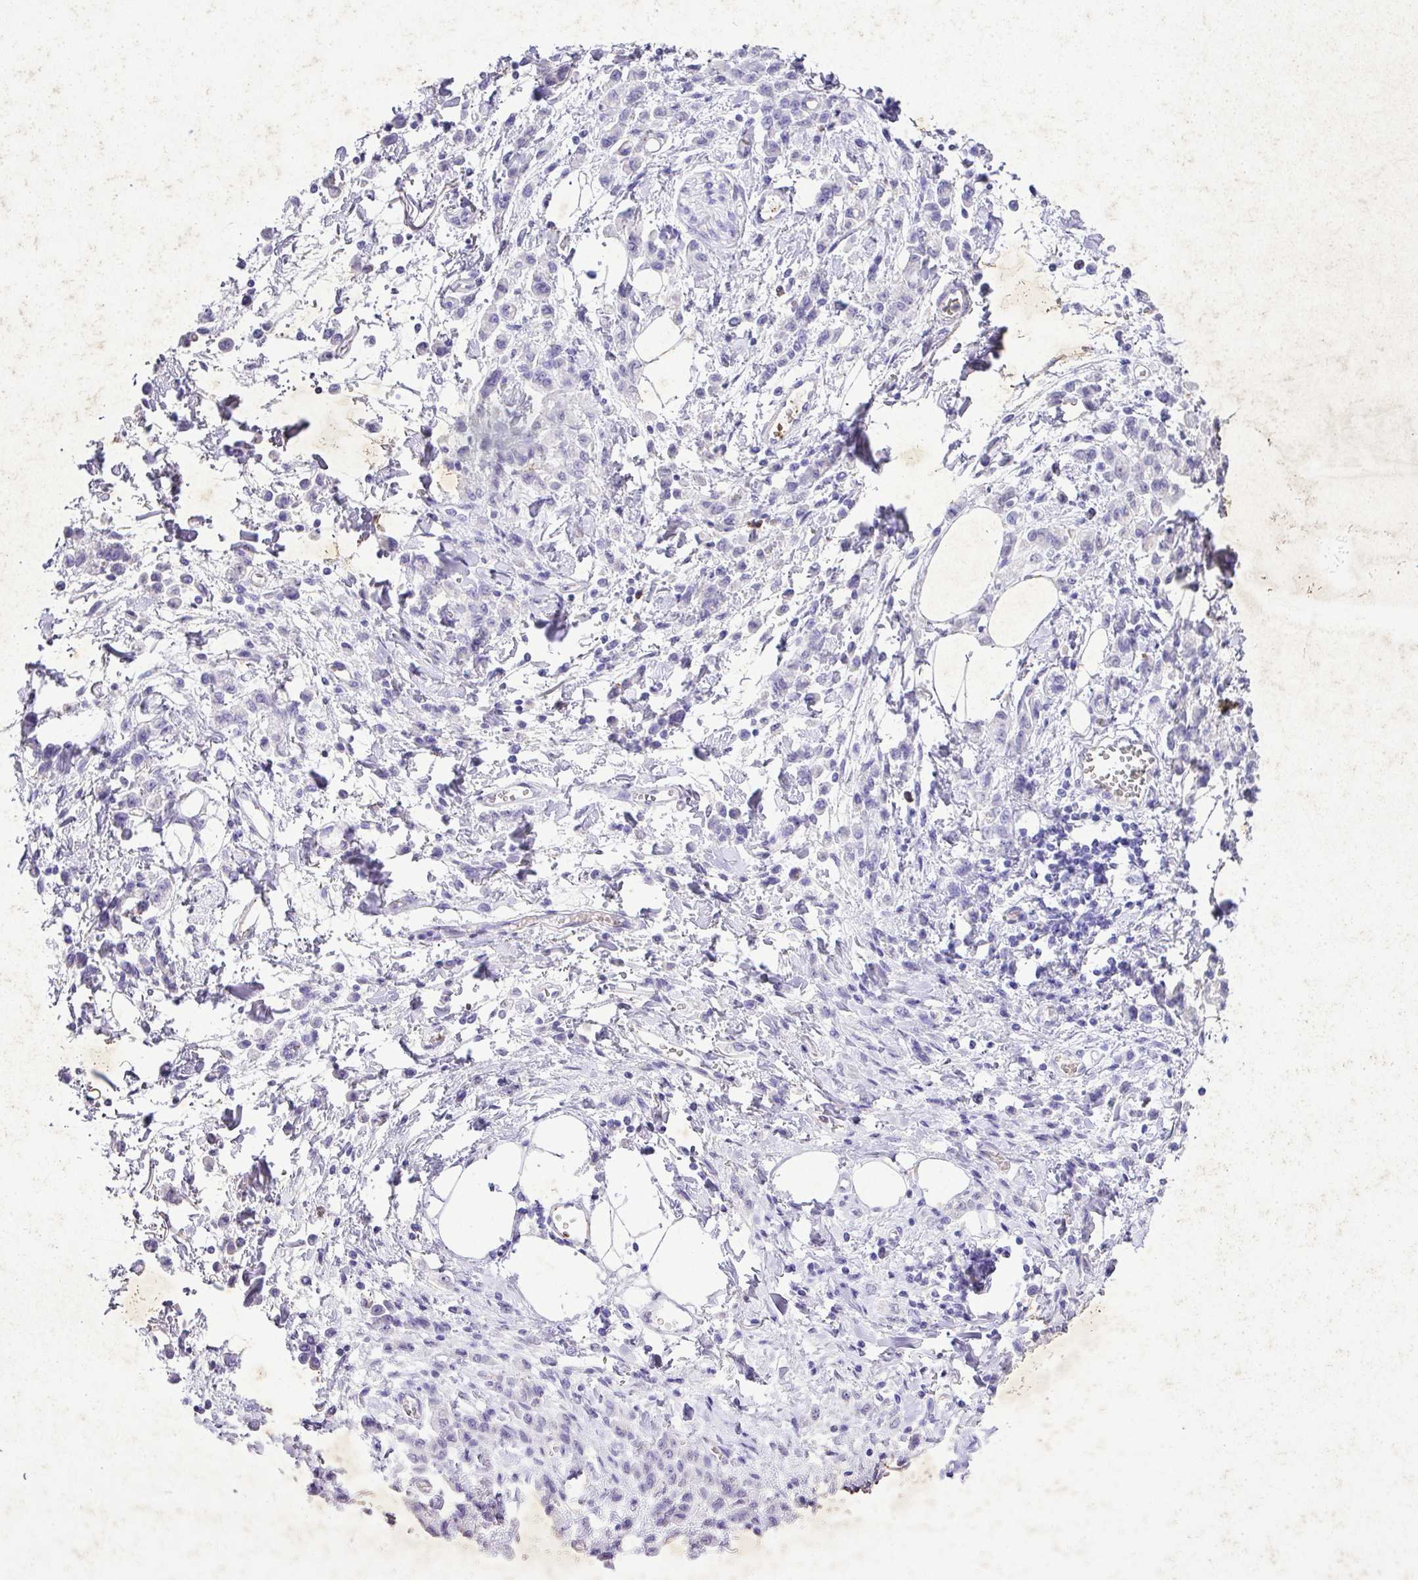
{"staining": {"intensity": "negative", "quantity": "none", "location": "none"}, "tissue": "stomach cancer", "cell_type": "Tumor cells", "image_type": "cancer", "snomed": [{"axis": "morphology", "description": "Adenocarcinoma, NOS"}, {"axis": "topography", "description": "Stomach"}], "caption": "This is an IHC photomicrograph of stomach adenocarcinoma. There is no staining in tumor cells.", "gene": "KCNJ11", "patient": {"sex": "male", "age": 77}}